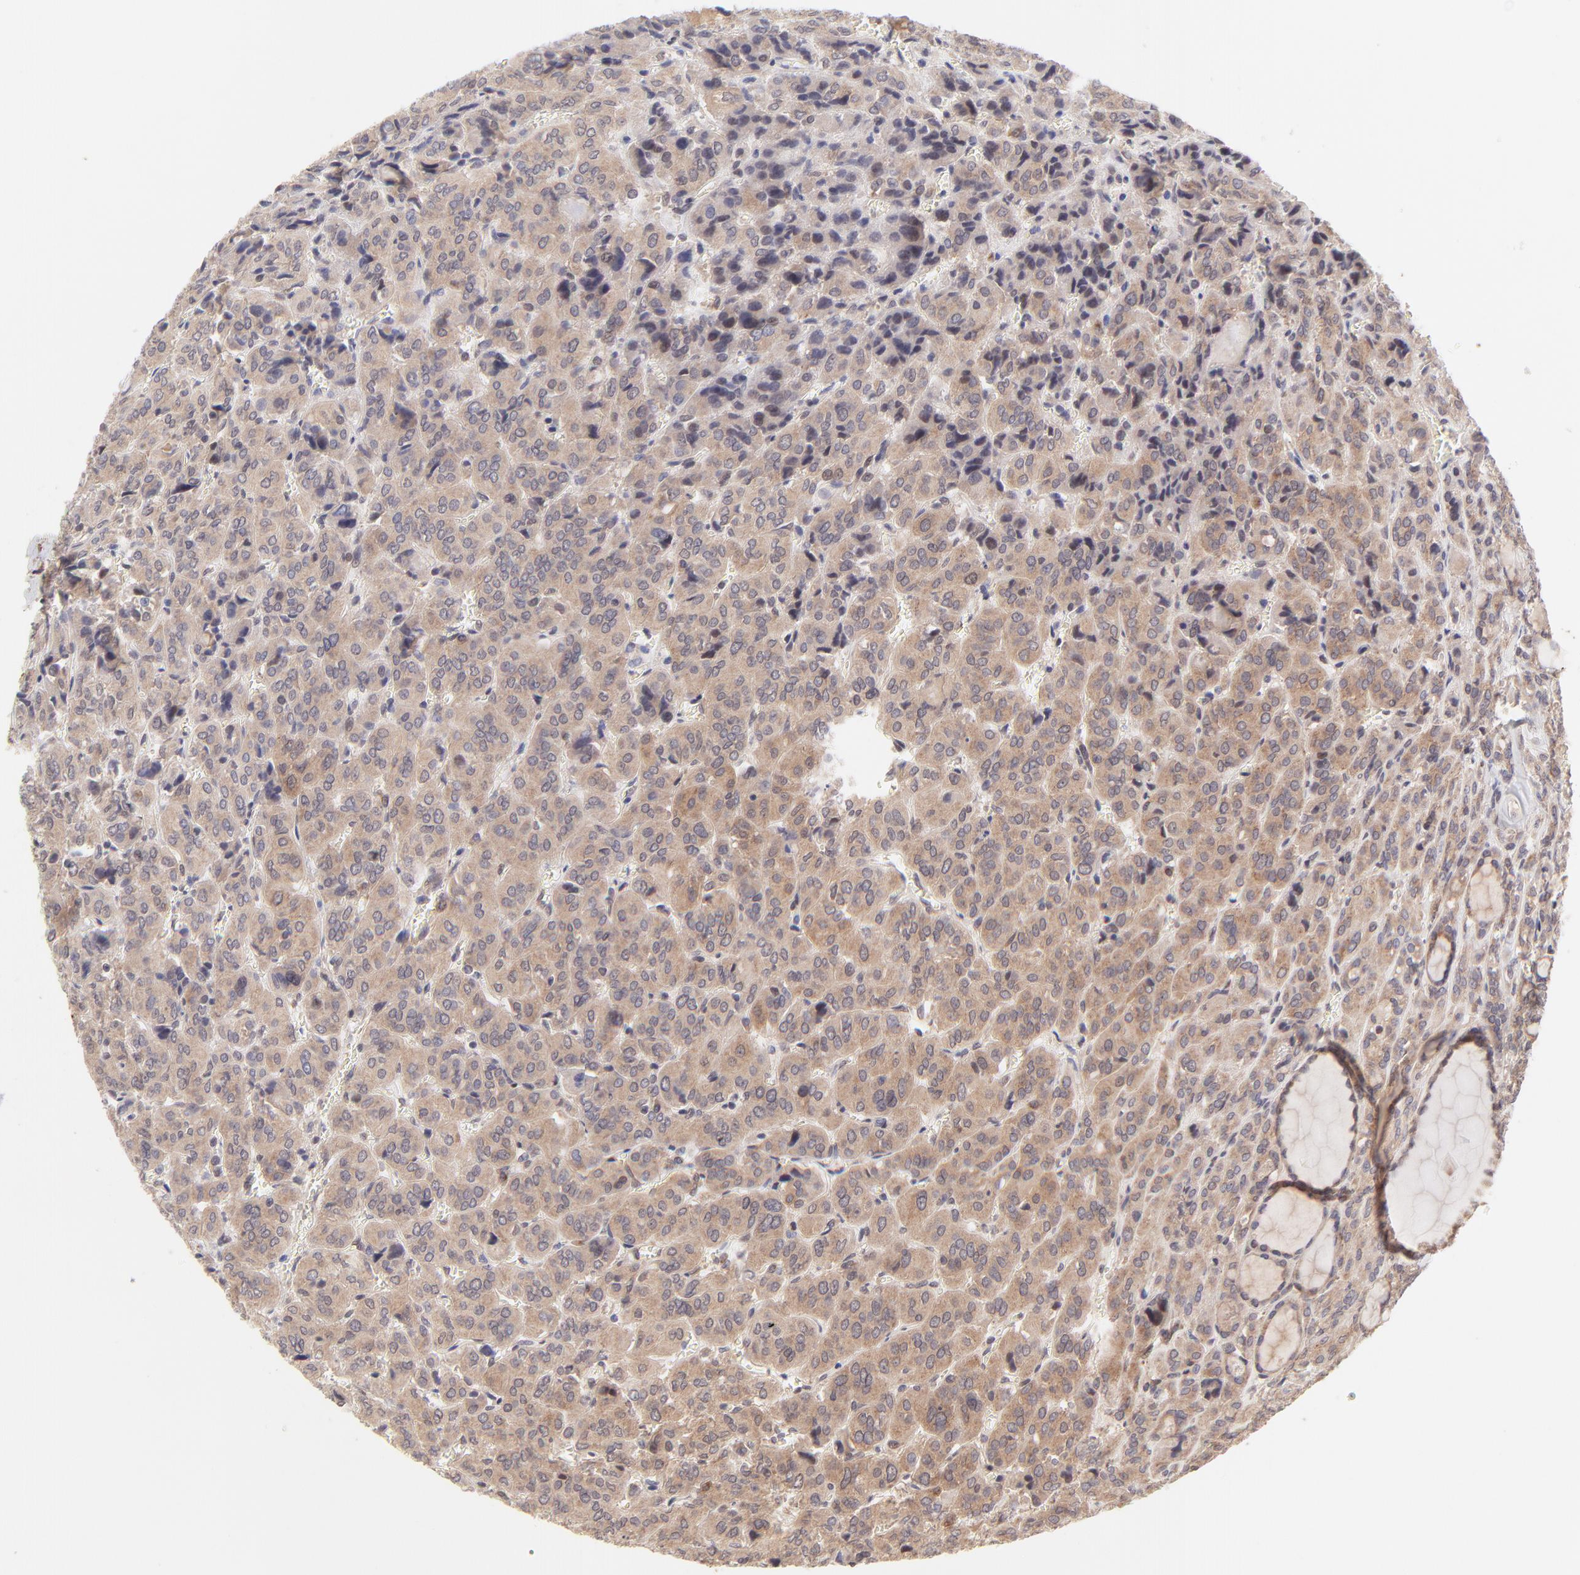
{"staining": {"intensity": "moderate", "quantity": ">75%", "location": "cytoplasmic/membranous"}, "tissue": "thyroid cancer", "cell_type": "Tumor cells", "image_type": "cancer", "snomed": [{"axis": "morphology", "description": "Follicular adenoma carcinoma, NOS"}, {"axis": "topography", "description": "Thyroid gland"}], "caption": "A brown stain labels moderate cytoplasmic/membranous expression of a protein in human thyroid cancer tumor cells.", "gene": "TNRC6B", "patient": {"sex": "female", "age": 71}}